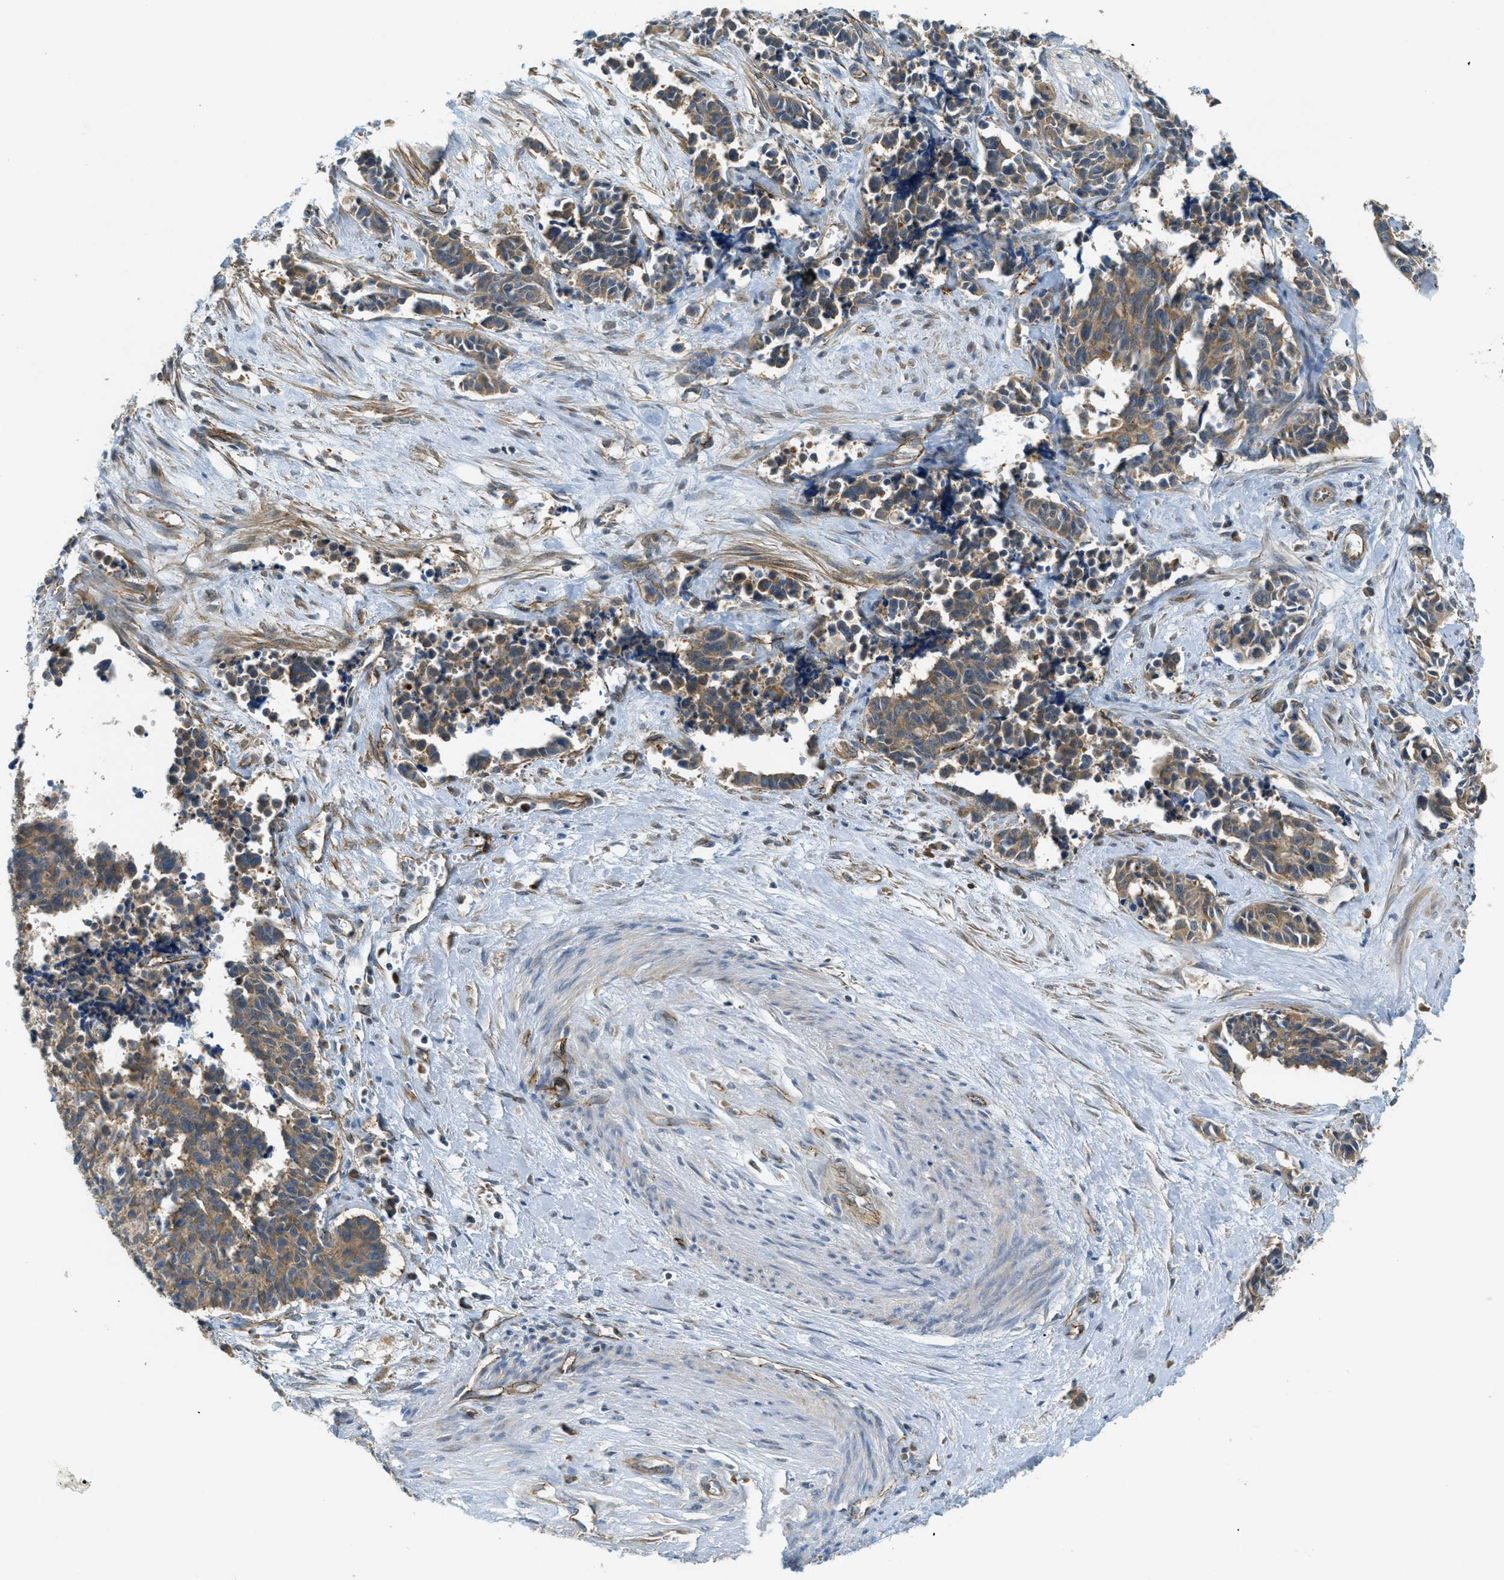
{"staining": {"intensity": "moderate", "quantity": ">75%", "location": "cytoplasmic/membranous"}, "tissue": "cervical cancer", "cell_type": "Tumor cells", "image_type": "cancer", "snomed": [{"axis": "morphology", "description": "Squamous cell carcinoma, NOS"}, {"axis": "topography", "description": "Cervix"}], "caption": "Immunohistochemical staining of cervical squamous cell carcinoma demonstrates medium levels of moderate cytoplasmic/membranous positivity in approximately >75% of tumor cells. (brown staining indicates protein expression, while blue staining denotes nuclei).", "gene": "JCAD", "patient": {"sex": "female", "age": 35}}